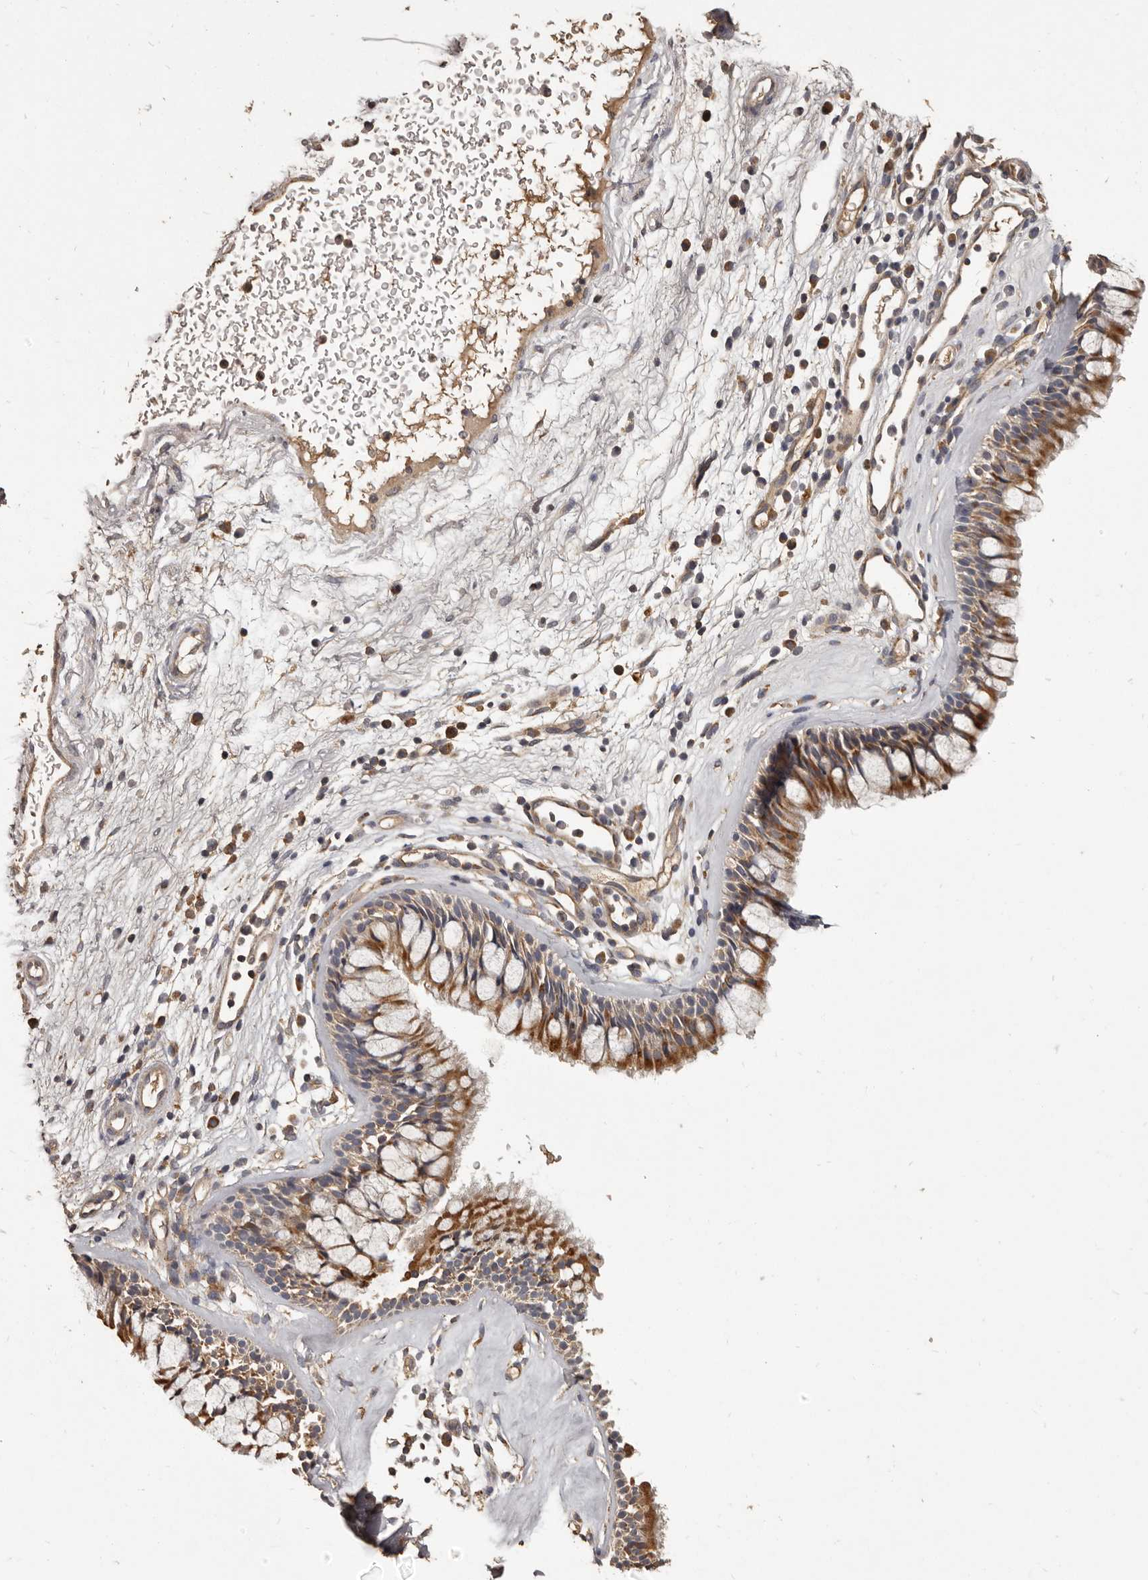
{"staining": {"intensity": "moderate", "quantity": ">75%", "location": "cytoplasmic/membranous"}, "tissue": "nasopharynx", "cell_type": "Respiratory epithelial cells", "image_type": "normal", "snomed": [{"axis": "morphology", "description": "Normal tissue, NOS"}, {"axis": "morphology", "description": "Inflammation, NOS"}, {"axis": "morphology", "description": "Malignant melanoma, Metastatic site"}, {"axis": "topography", "description": "Nasopharynx"}], "caption": "Immunohistochemical staining of unremarkable nasopharynx shows >75% levels of moderate cytoplasmic/membranous protein staining in about >75% of respiratory epithelial cells.", "gene": "MGAT5", "patient": {"sex": "male", "age": 70}}